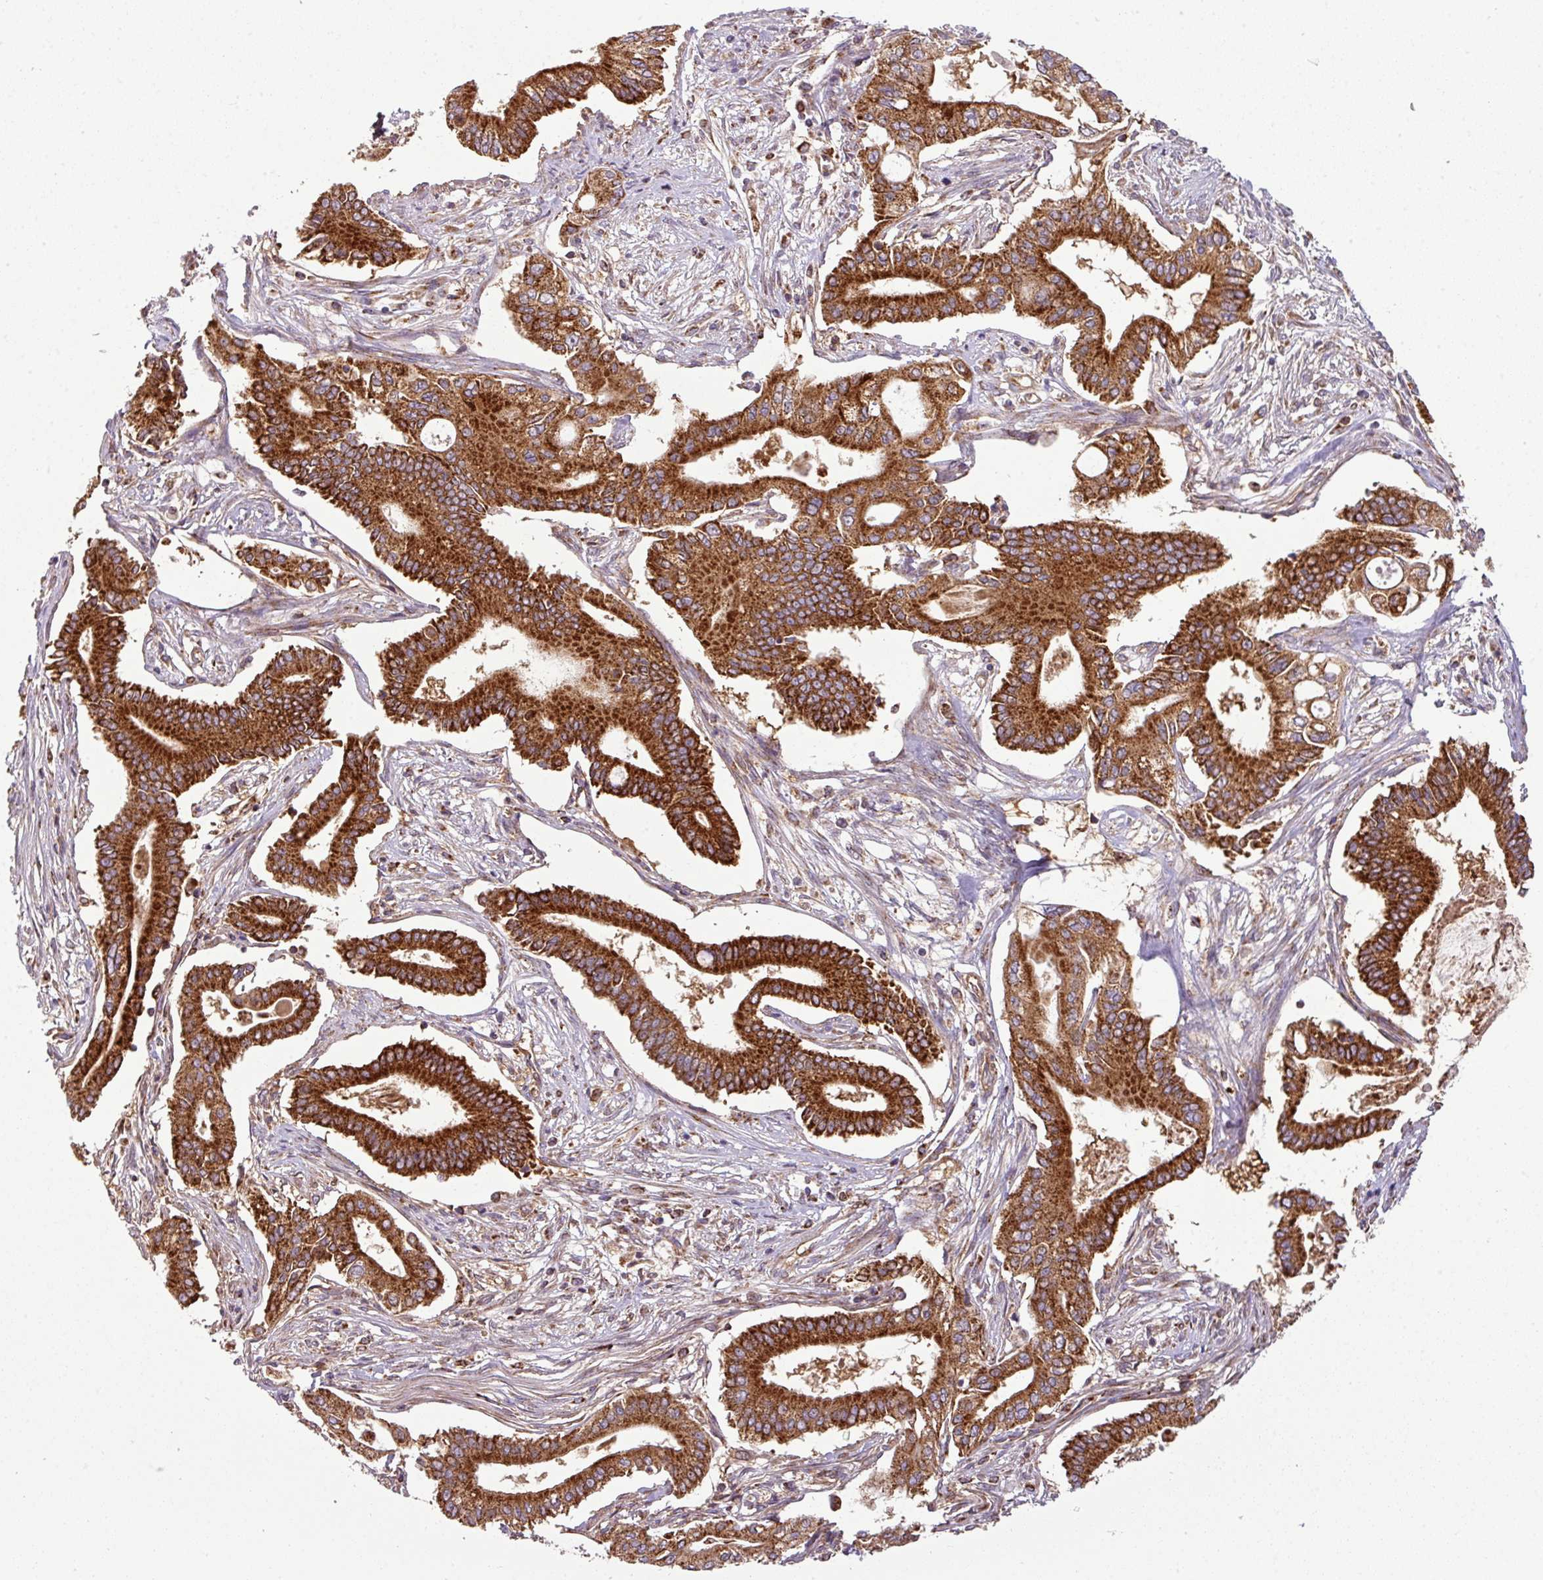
{"staining": {"intensity": "strong", "quantity": ">75%", "location": "cytoplasmic/membranous"}, "tissue": "pancreatic cancer", "cell_type": "Tumor cells", "image_type": "cancer", "snomed": [{"axis": "morphology", "description": "Adenocarcinoma, NOS"}, {"axis": "topography", "description": "Pancreas"}], "caption": "A brown stain highlights strong cytoplasmic/membranous staining of a protein in human adenocarcinoma (pancreatic) tumor cells. (Stains: DAB in brown, nuclei in blue, Microscopy: brightfield microscopy at high magnification).", "gene": "PRELID3B", "patient": {"sex": "female", "age": 68}}